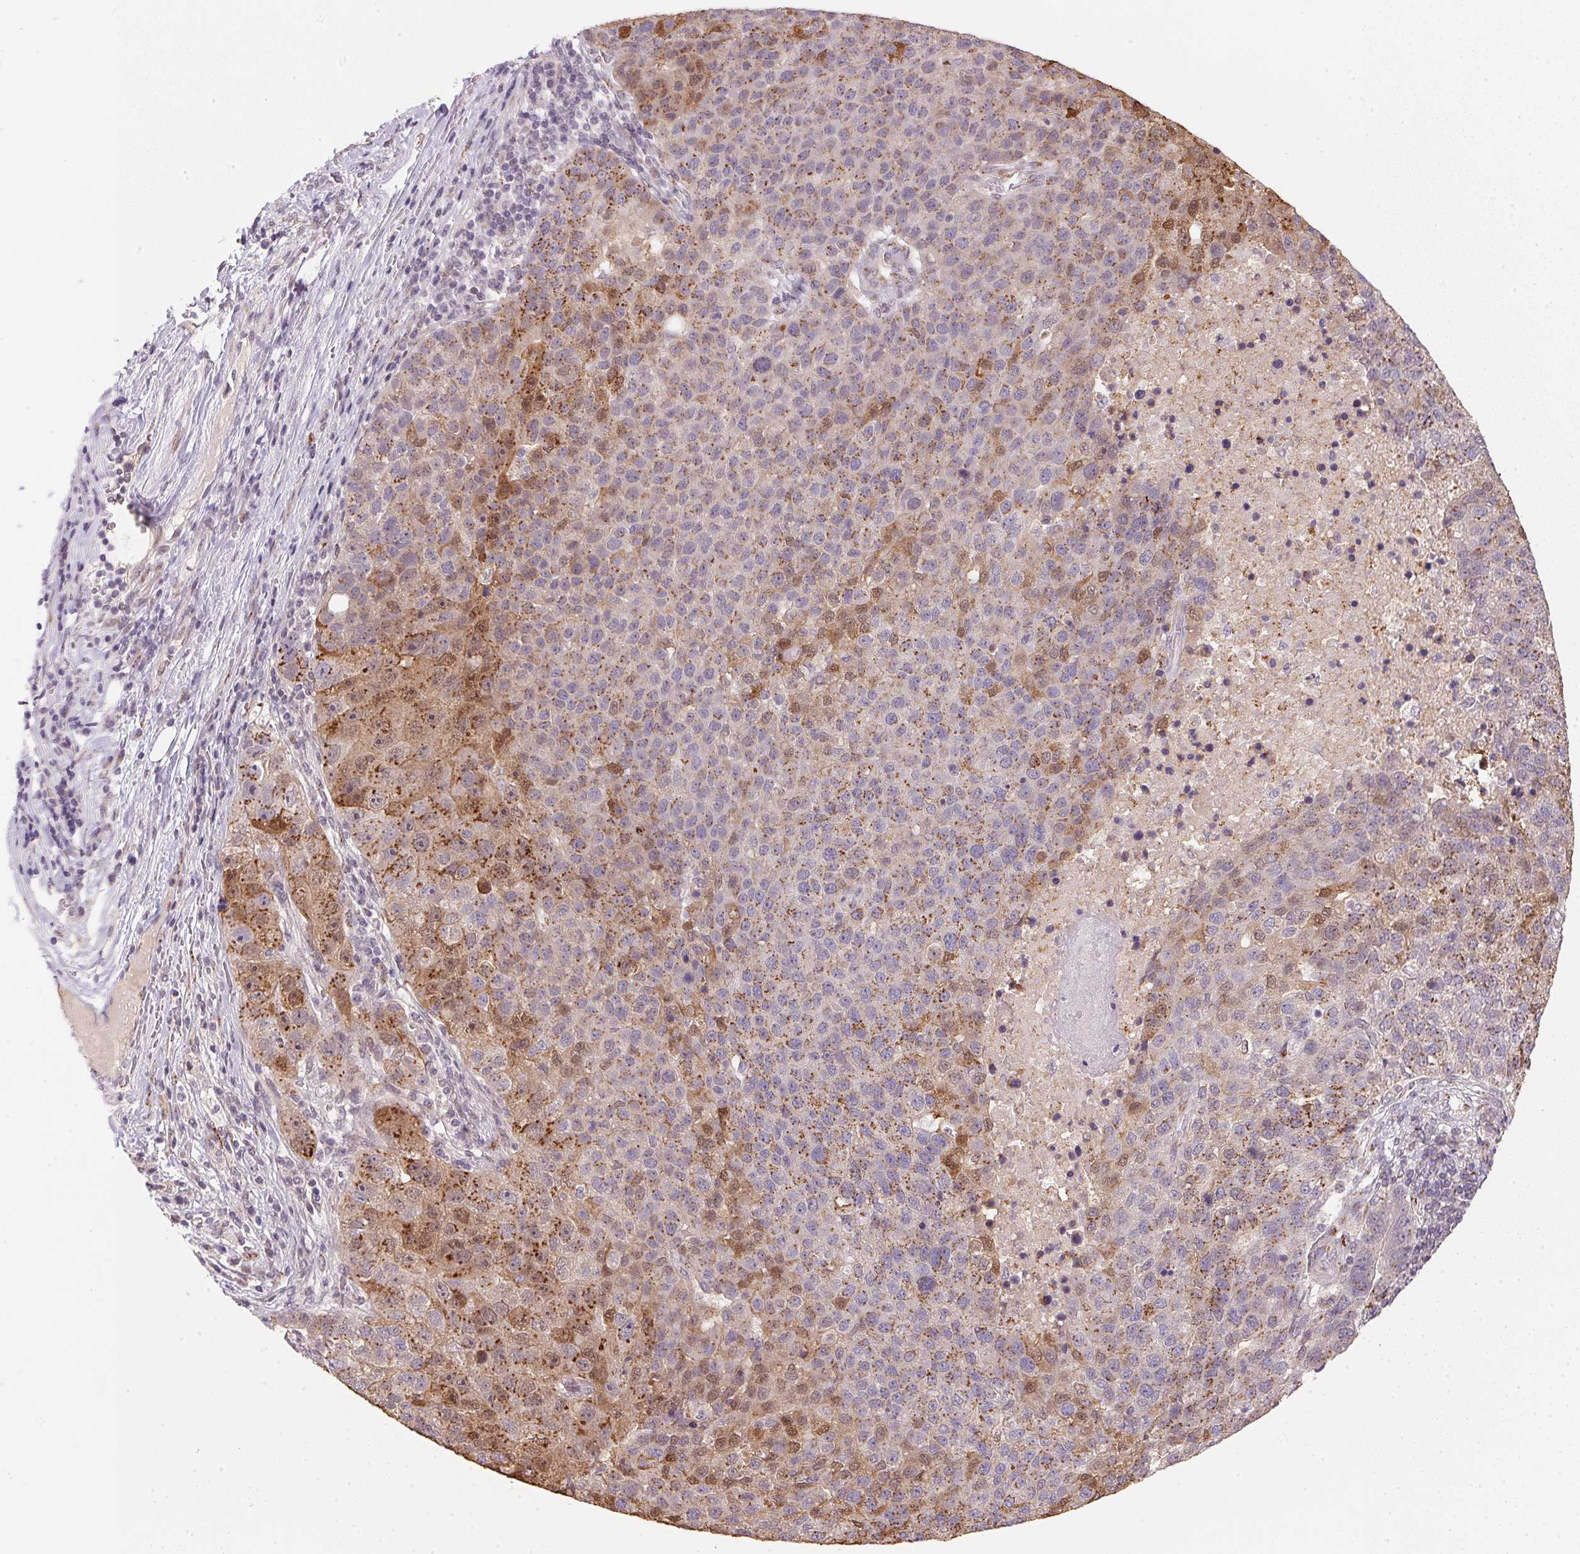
{"staining": {"intensity": "strong", "quantity": "25%-75%", "location": "cytoplasmic/membranous"}, "tissue": "pancreatic cancer", "cell_type": "Tumor cells", "image_type": "cancer", "snomed": [{"axis": "morphology", "description": "Adenocarcinoma, NOS"}, {"axis": "topography", "description": "Pancreas"}], "caption": "This is an image of immunohistochemistry staining of pancreatic adenocarcinoma, which shows strong expression in the cytoplasmic/membranous of tumor cells.", "gene": "RAB22A", "patient": {"sex": "female", "age": 61}}